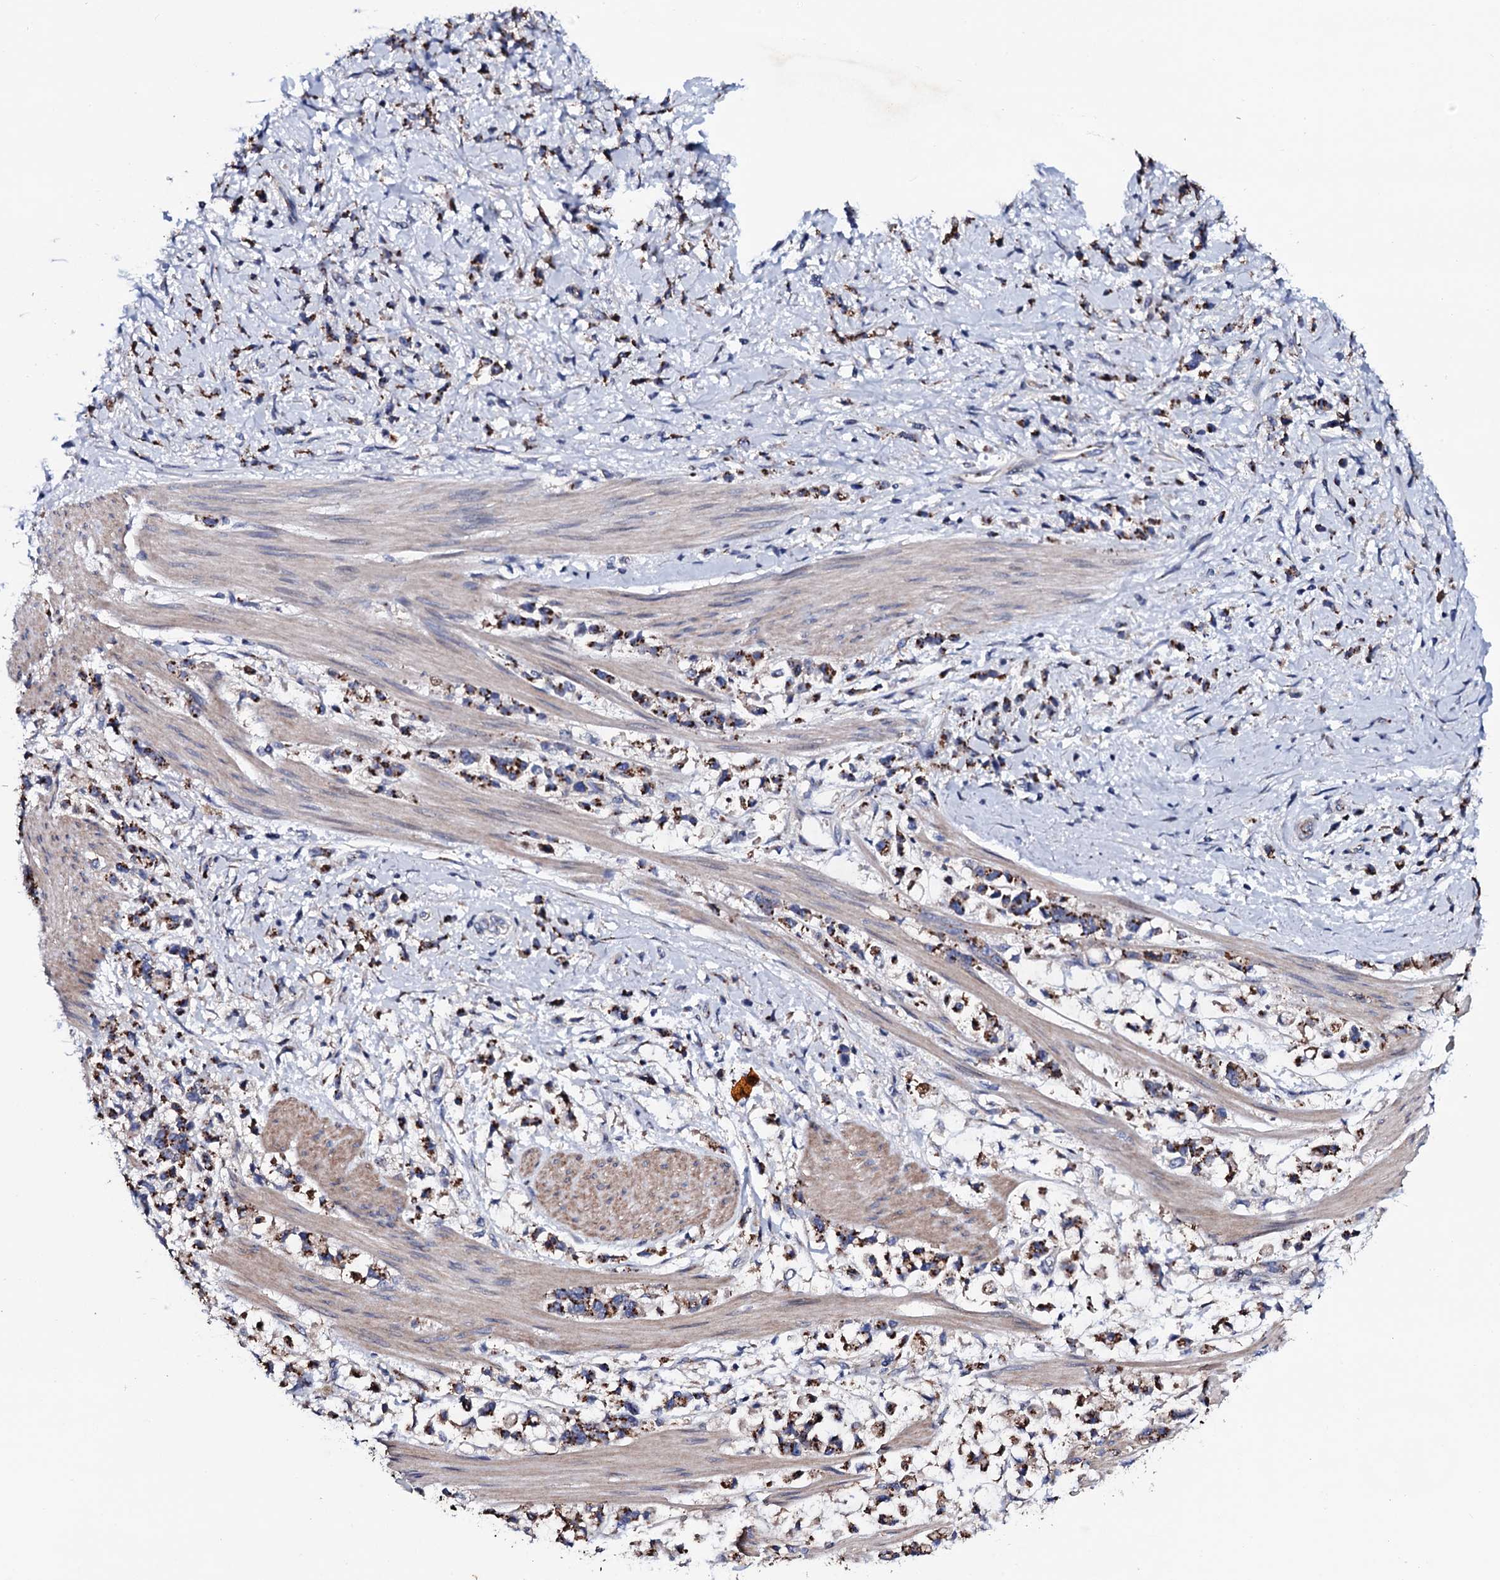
{"staining": {"intensity": "strong", "quantity": ">75%", "location": "cytoplasmic/membranous"}, "tissue": "stomach cancer", "cell_type": "Tumor cells", "image_type": "cancer", "snomed": [{"axis": "morphology", "description": "Adenocarcinoma, NOS"}, {"axis": "topography", "description": "Stomach"}], "caption": "Adenocarcinoma (stomach) stained for a protein exhibits strong cytoplasmic/membranous positivity in tumor cells. The staining was performed using DAB to visualize the protein expression in brown, while the nuclei were stained in blue with hematoxylin (Magnification: 20x).", "gene": "PLET1", "patient": {"sex": "female", "age": 60}}